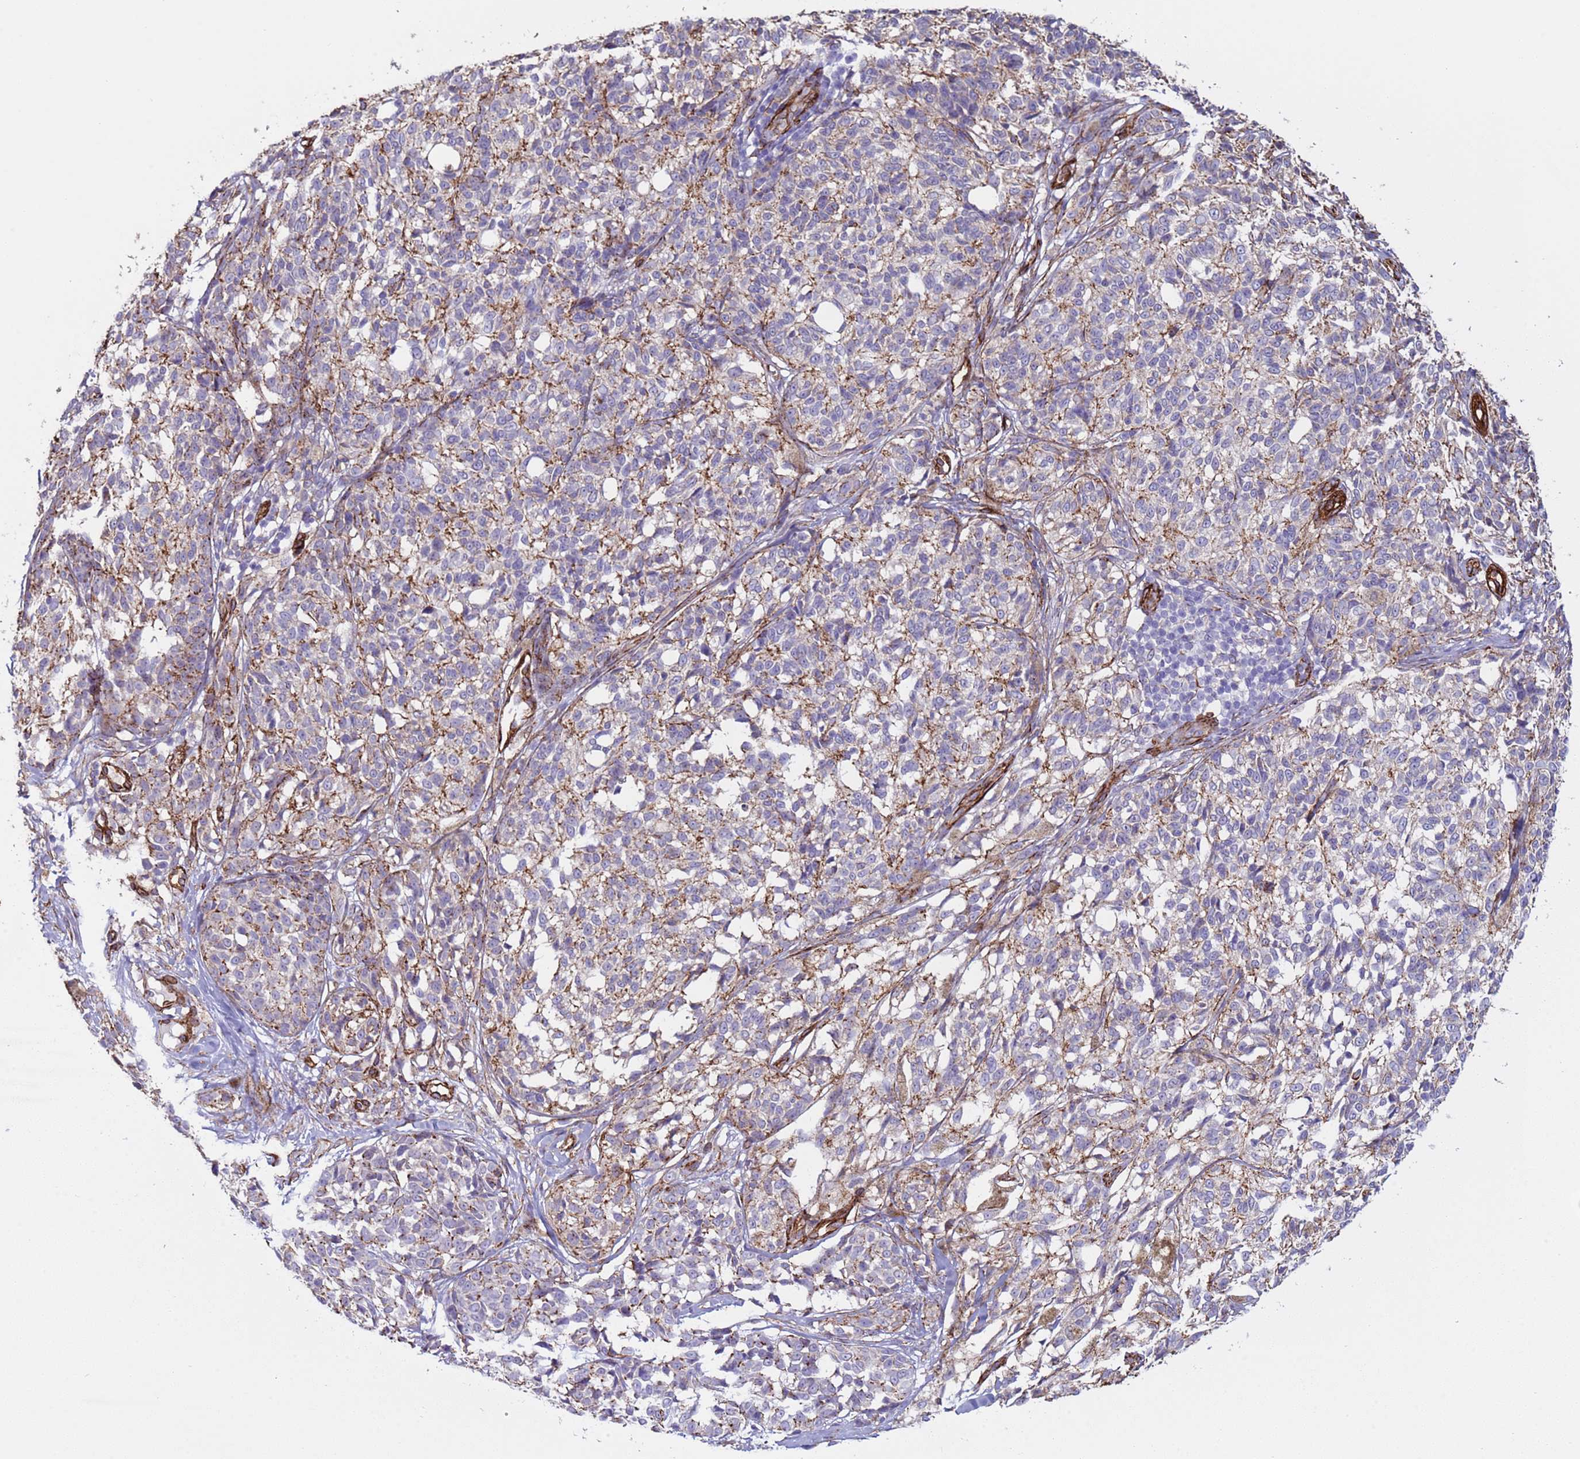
{"staining": {"intensity": "weak", "quantity": "25%-75%", "location": "cytoplasmic/membranous"}, "tissue": "melanoma", "cell_type": "Tumor cells", "image_type": "cancer", "snomed": [{"axis": "morphology", "description": "Malignant melanoma, NOS"}, {"axis": "topography", "description": "Skin of upper extremity"}], "caption": "Malignant melanoma stained with immunohistochemistry (IHC) exhibits weak cytoplasmic/membranous positivity in about 25%-75% of tumor cells.", "gene": "GASK1A", "patient": {"sex": "male", "age": 40}}